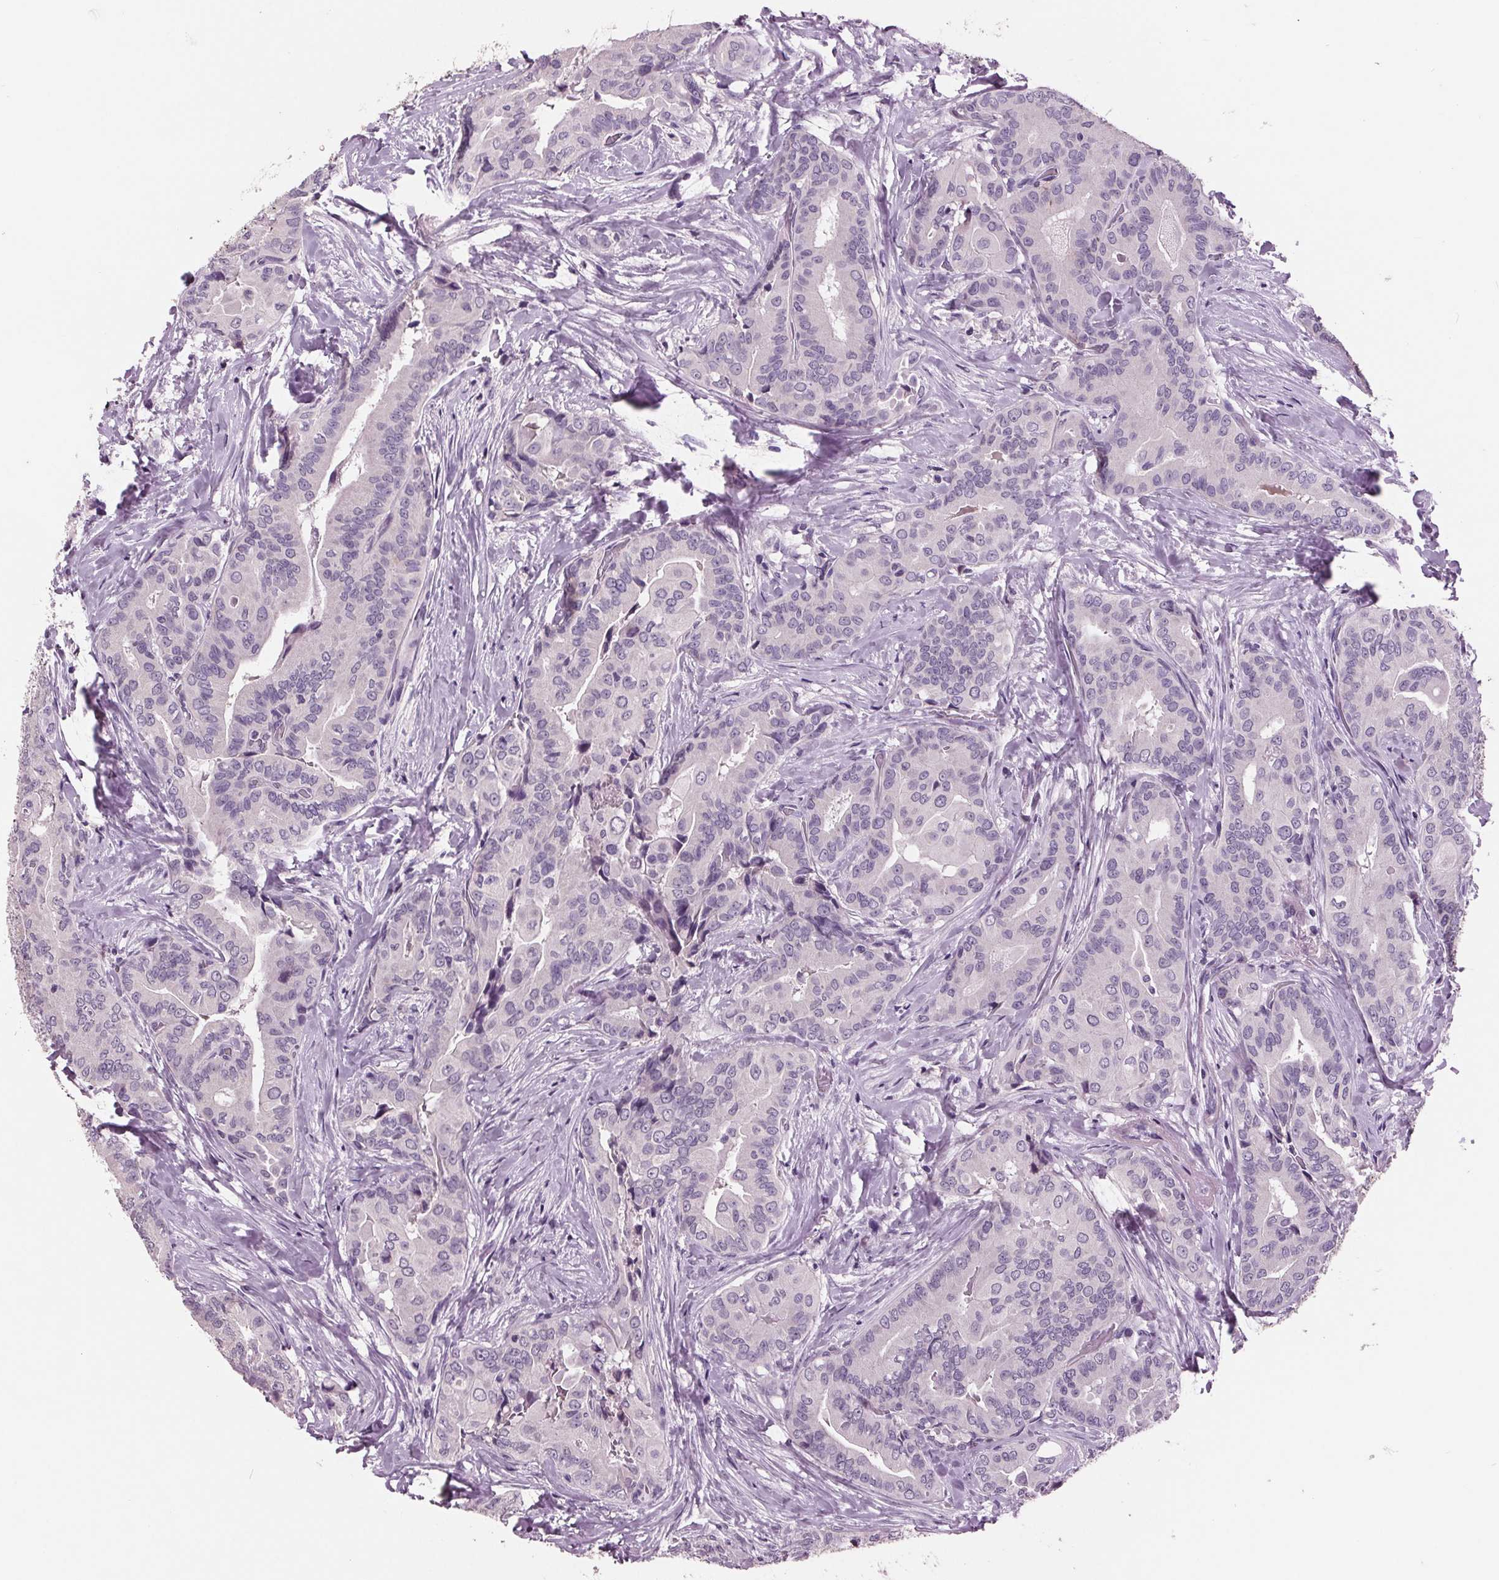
{"staining": {"intensity": "negative", "quantity": "none", "location": "none"}, "tissue": "thyroid cancer", "cell_type": "Tumor cells", "image_type": "cancer", "snomed": [{"axis": "morphology", "description": "Papillary adenocarcinoma, NOS"}, {"axis": "topography", "description": "Thyroid gland"}], "caption": "High magnification brightfield microscopy of thyroid cancer (papillary adenocarcinoma) stained with DAB (brown) and counterstained with hematoxylin (blue): tumor cells show no significant staining. (DAB immunohistochemistry, high magnification).", "gene": "C6", "patient": {"sex": "male", "age": 61}}